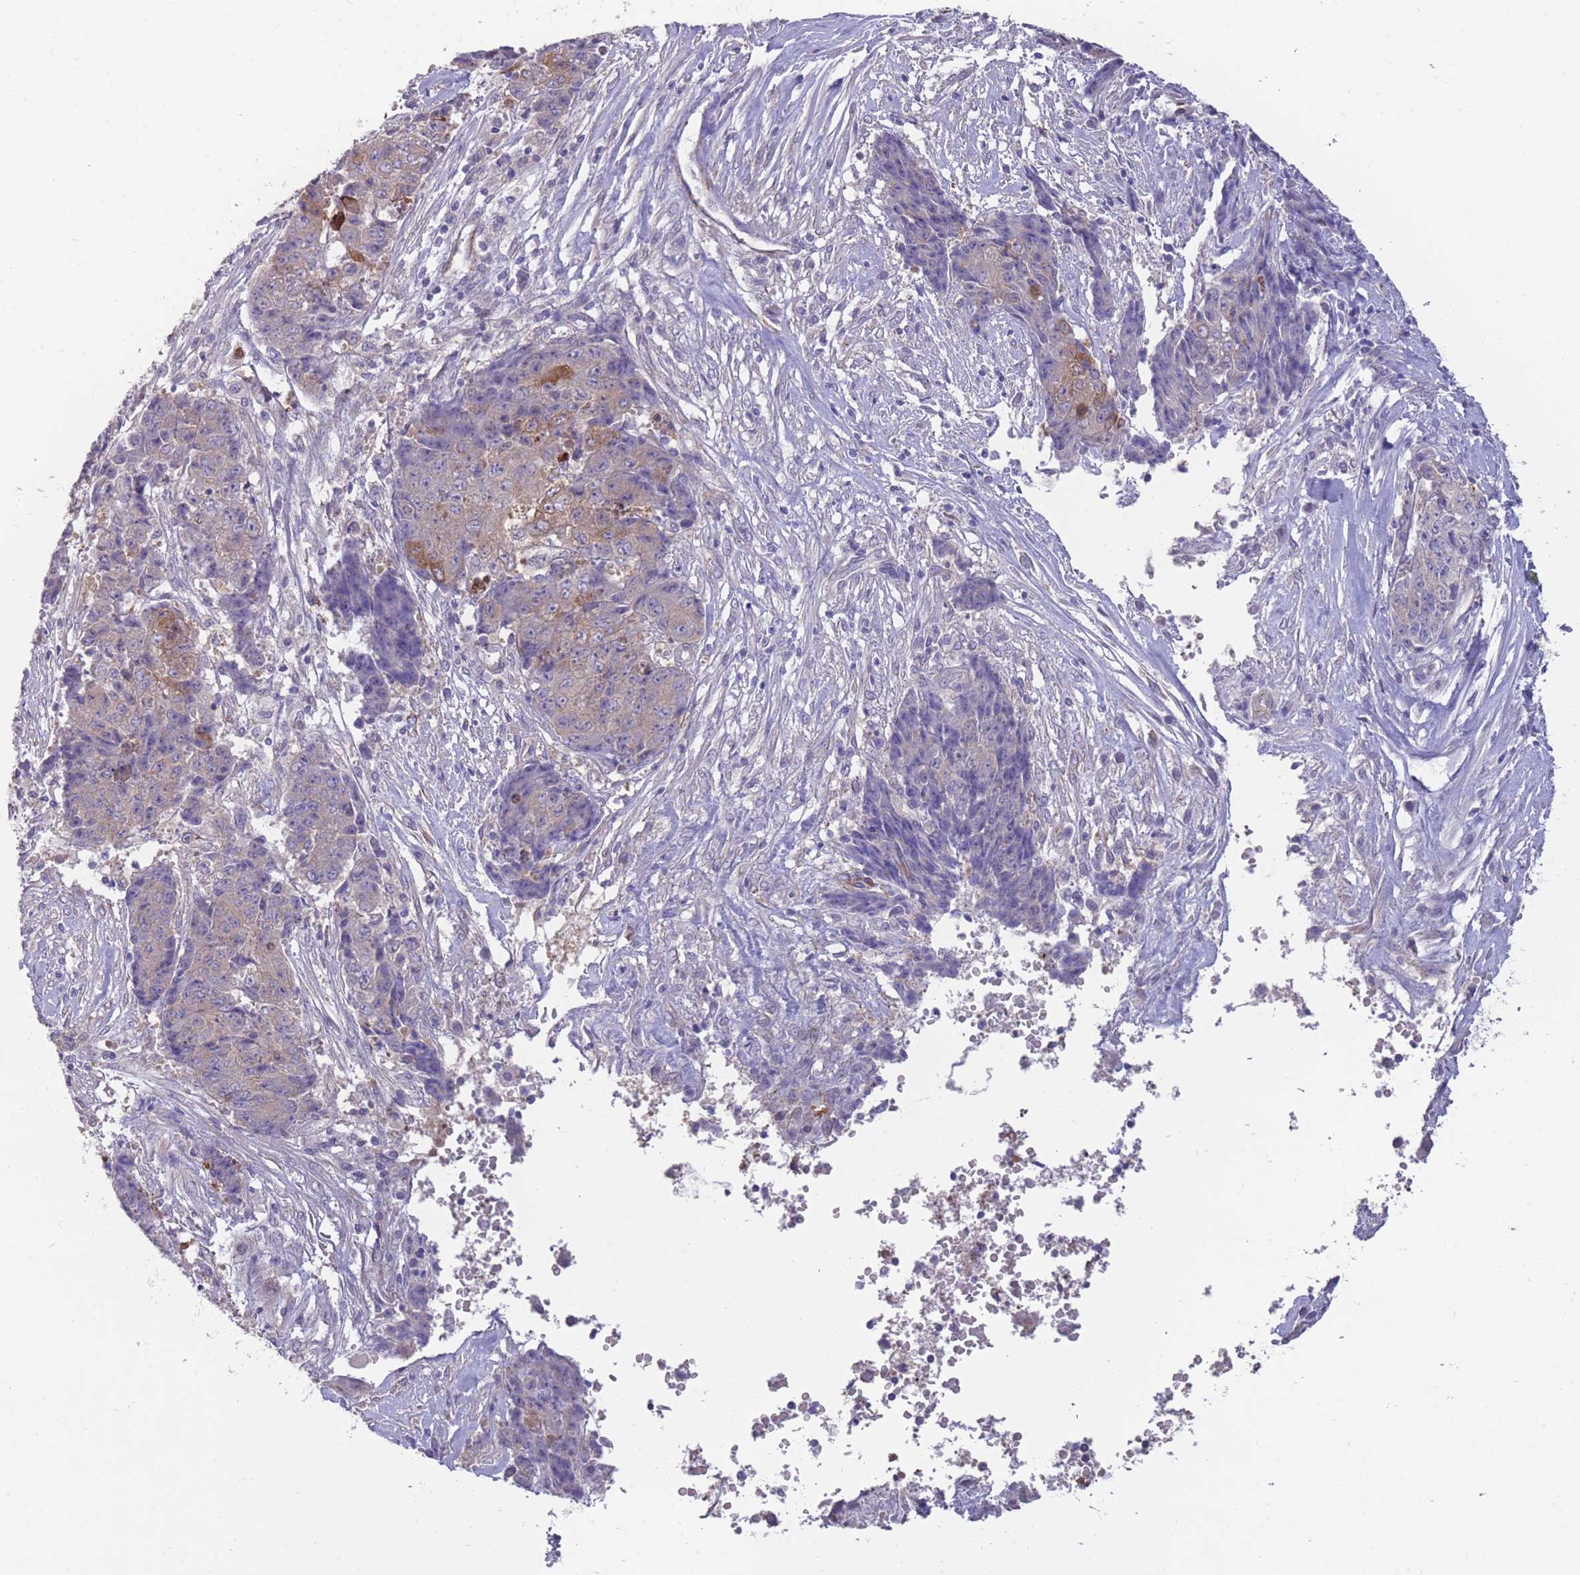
{"staining": {"intensity": "weak", "quantity": "25%-75%", "location": "cytoplasmic/membranous"}, "tissue": "ovarian cancer", "cell_type": "Tumor cells", "image_type": "cancer", "snomed": [{"axis": "morphology", "description": "Carcinoma, endometroid"}, {"axis": "topography", "description": "Ovary"}], "caption": "The micrograph reveals staining of ovarian cancer (endometroid carcinoma), revealing weak cytoplasmic/membranous protein staining (brown color) within tumor cells. The protein of interest is stained brown, and the nuclei are stained in blue (DAB (3,3'-diaminobenzidine) IHC with brightfield microscopy, high magnification).", "gene": "RGS11", "patient": {"sex": "female", "age": 42}}